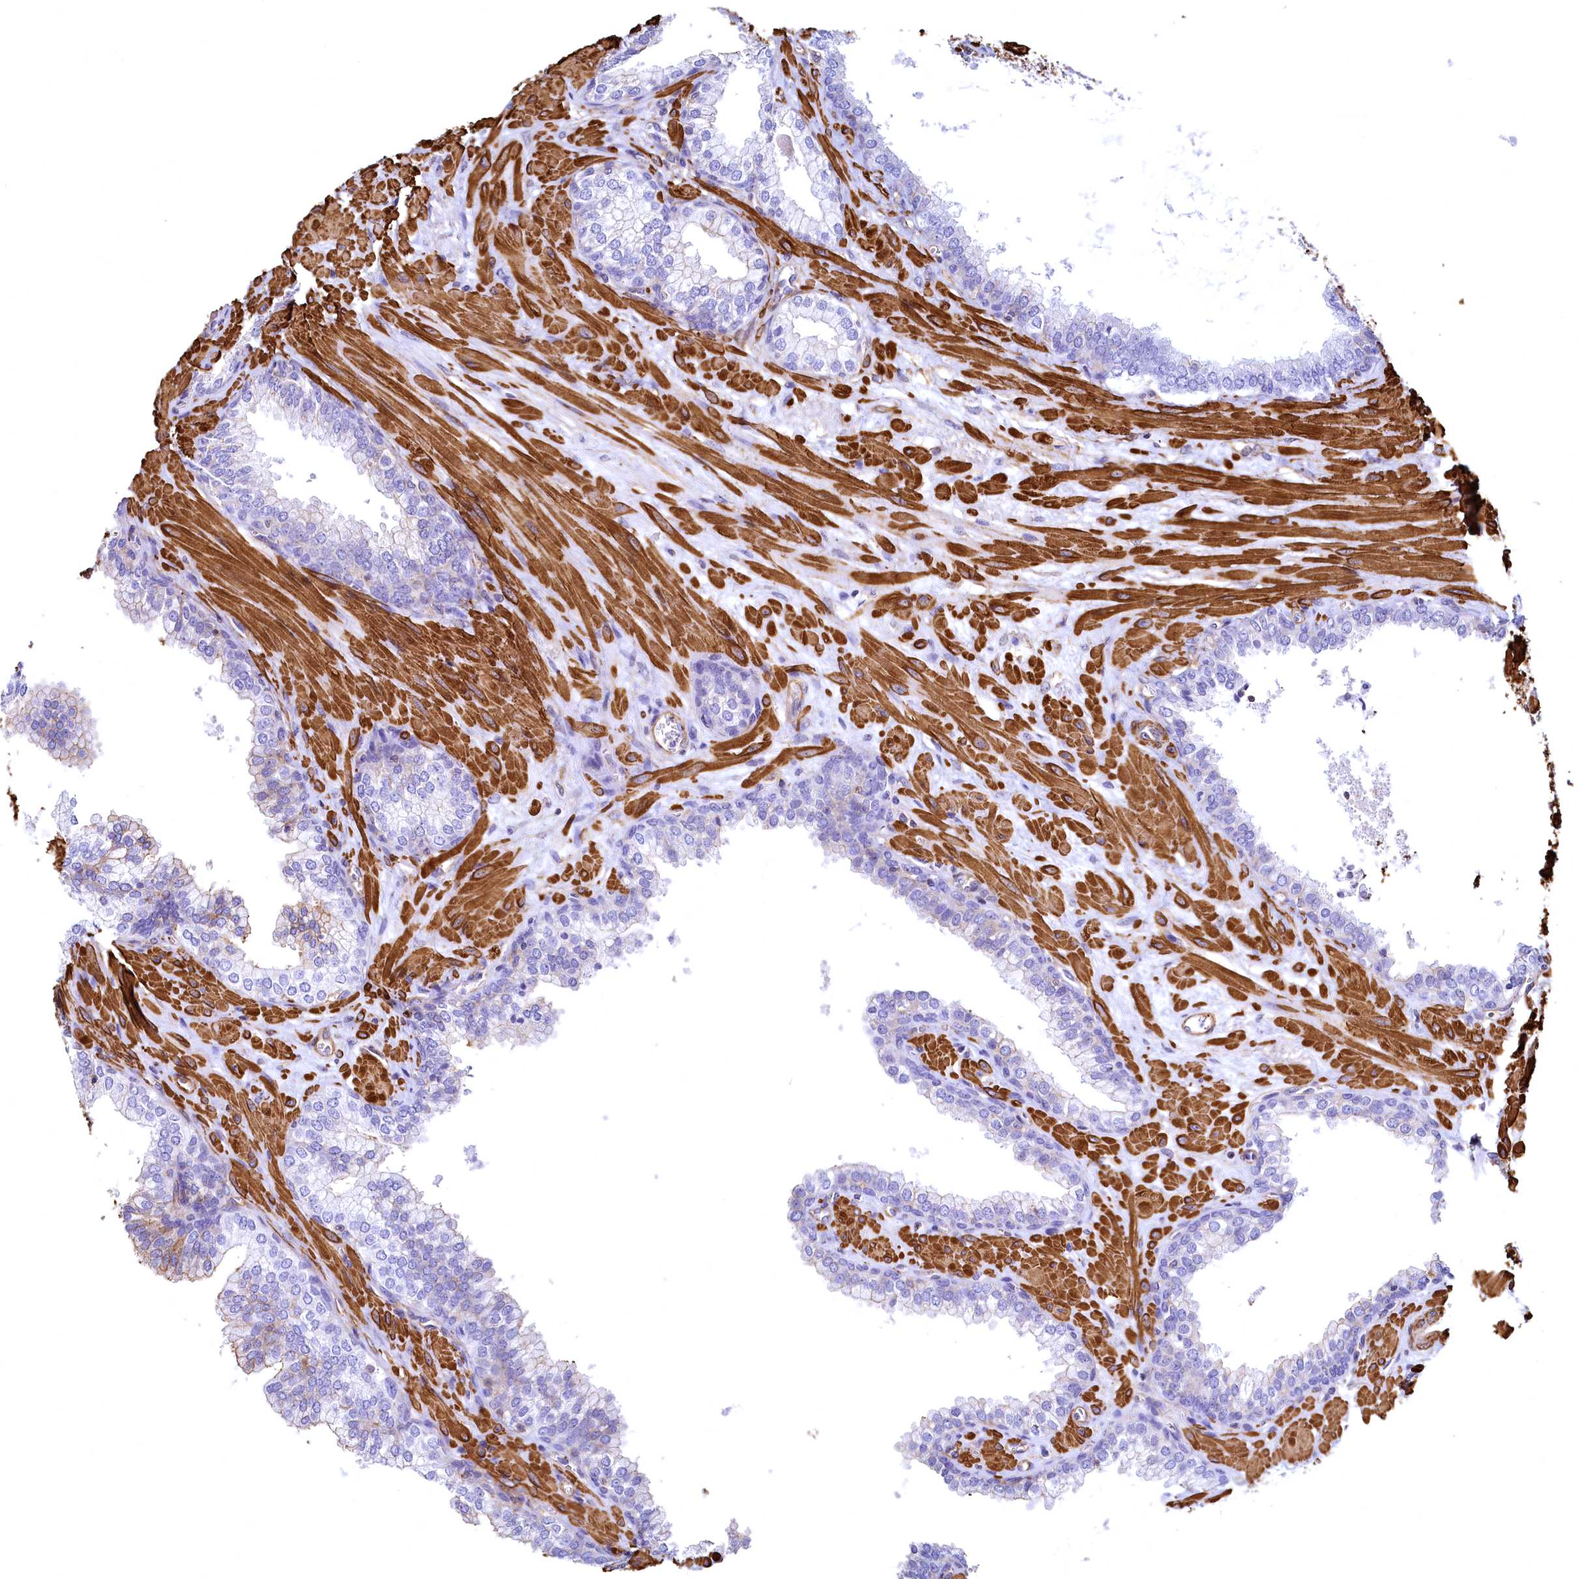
{"staining": {"intensity": "weak", "quantity": "<25%", "location": "cytoplasmic/membranous"}, "tissue": "prostate", "cell_type": "Glandular cells", "image_type": "normal", "snomed": [{"axis": "morphology", "description": "Normal tissue, NOS"}, {"axis": "topography", "description": "Prostate"}], "caption": "Immunohistochemistry (IHC) photomicrograph of normal human prostate stained for a protein (brown), which displays no expression in glandular cells.", "gene": "THBS1", "patient": {"sex": "male", "age": 60}}